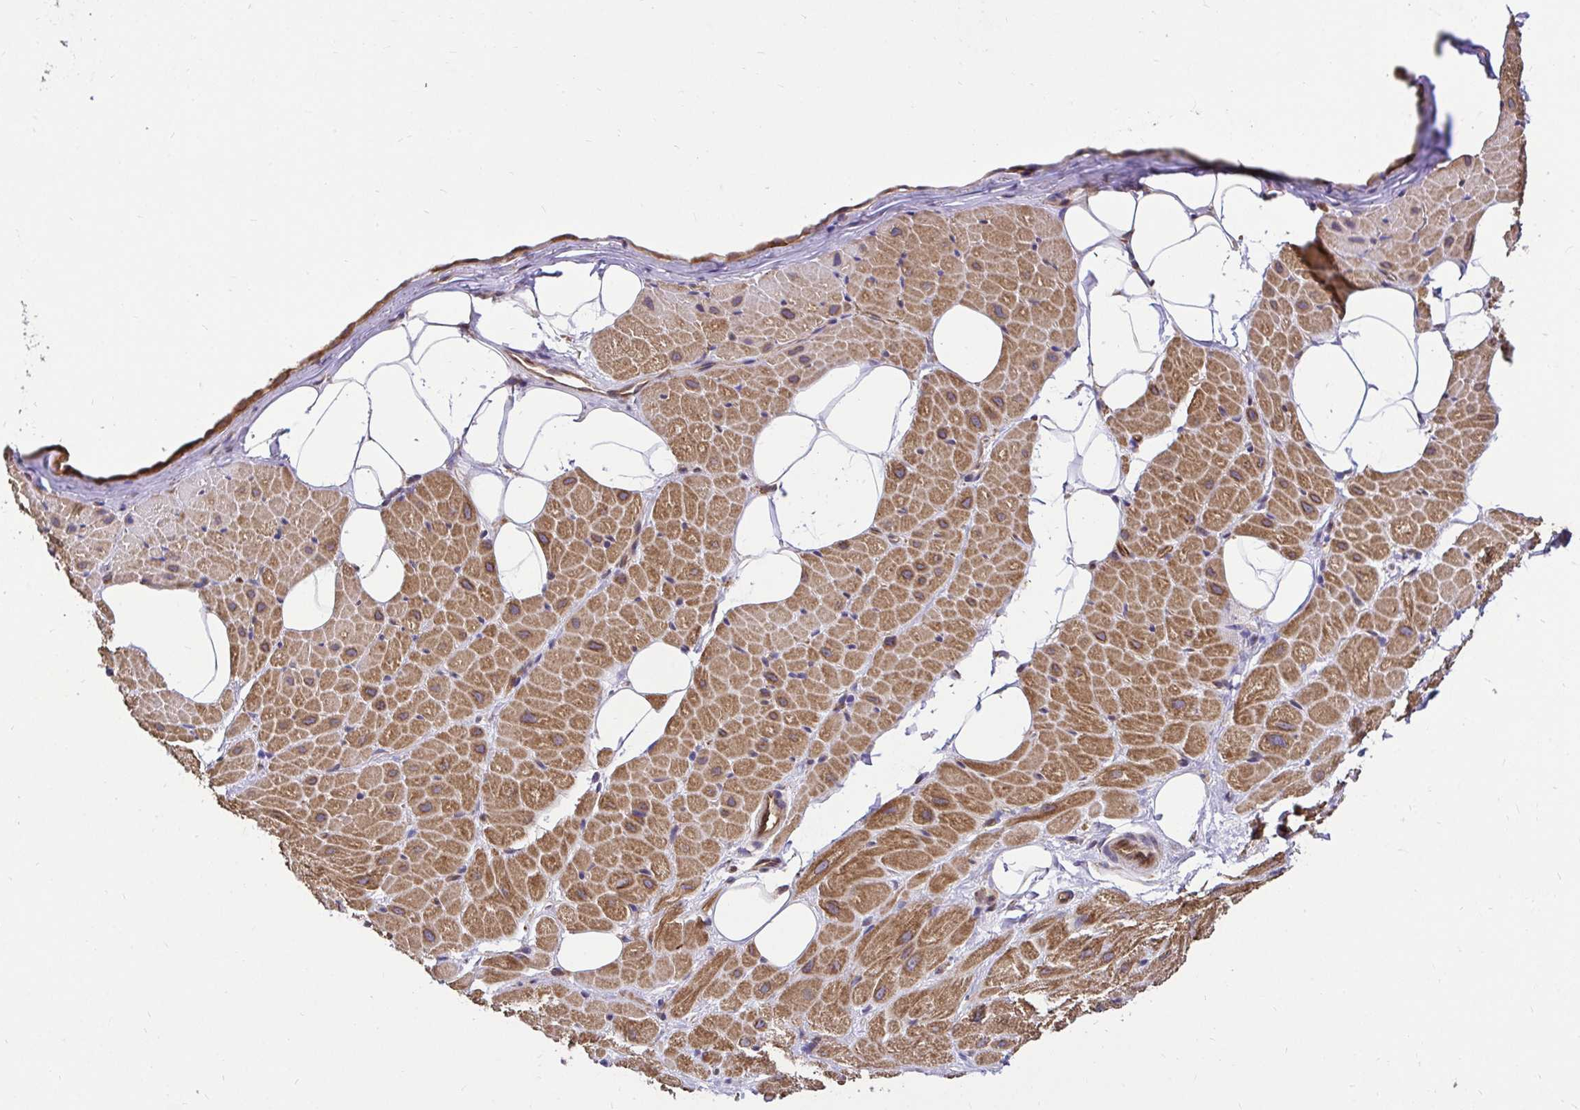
{"staining": {"intensity": "moderate", "quantity": ">75%", "location": "cytoplasmic/membranous"}, "tissue": "heart muscle", "cell_type": "Cardiomyocytes", "image_type": "normal", "snomed": [{"axis": "morphology", "description": "Normal tissue, NOS"}, {"axis": "topography", "description": "Heart"}], "caption": "Immunohistochemistry of unremarkable human heart muscle displays medium levels of moderate cytoplasmic/membranous positivity in about >75% of cardiomyocytes.", "gene": "CCDC122", "patient": {"sex": "male", "age": 62}}